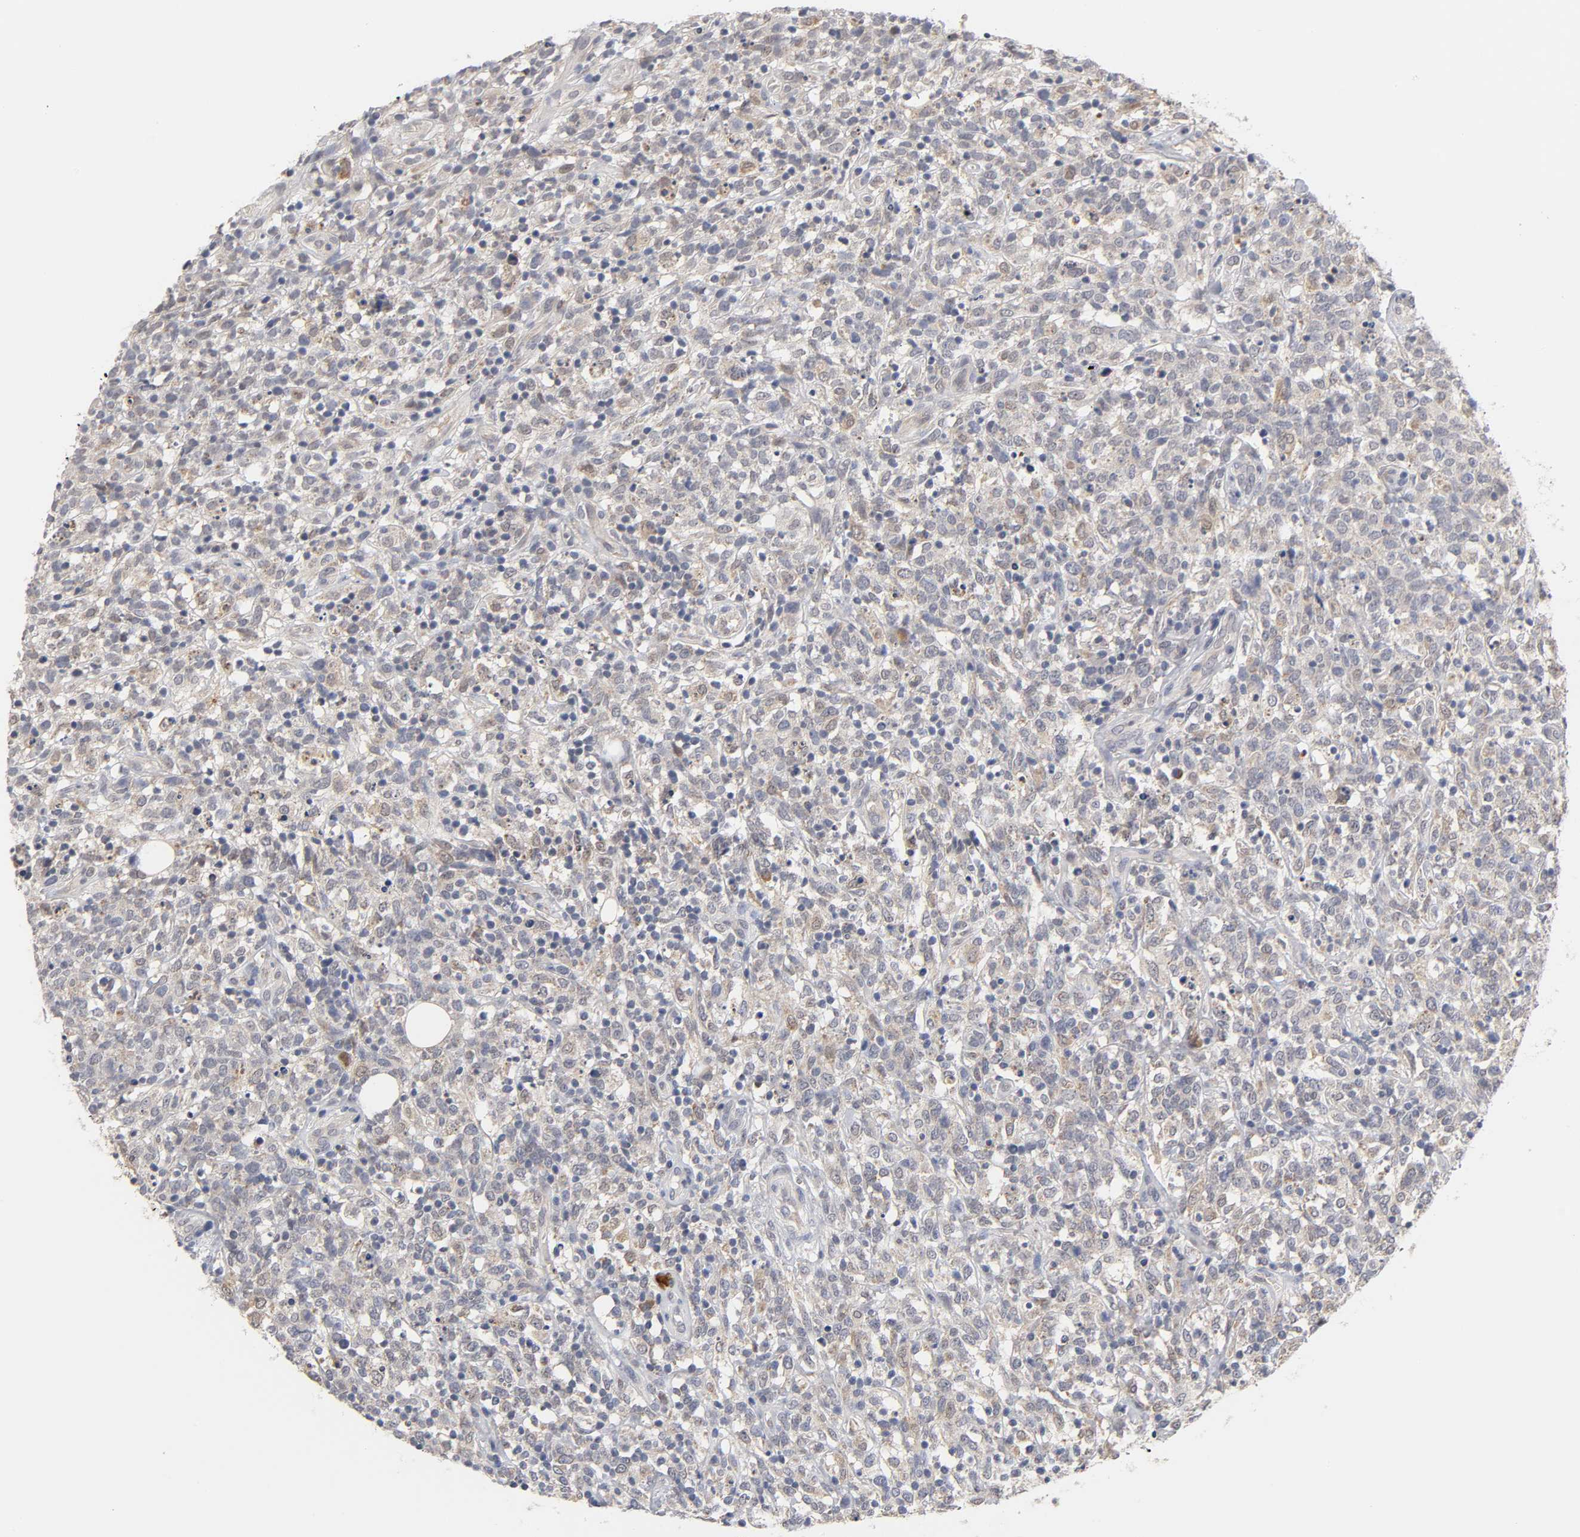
{"staining": {"intensity": "moderate", "quantity": "25%-75%", "location": "cytoplasmic/membranous"}, "tissue": "lymphoma", "cell_type": "Tumor cells", "image_type": "cancer", "snomed": [{"axis": "morphology", "description": "Malignant lymphoma, non-Hodgkin's type, High grade"}, {"axis": "topography", "description": "Lymph node"}], "caption": "Brown immunohistochemical staining in malignant lymphoma, non-Hodgkin's type (high-grade) displays moderate cytoplasmic/membranous staining in about 25%-75% of tumor cells.", "gene": "GSTZ1", "patient": {"sex": "female", "age": 73}}